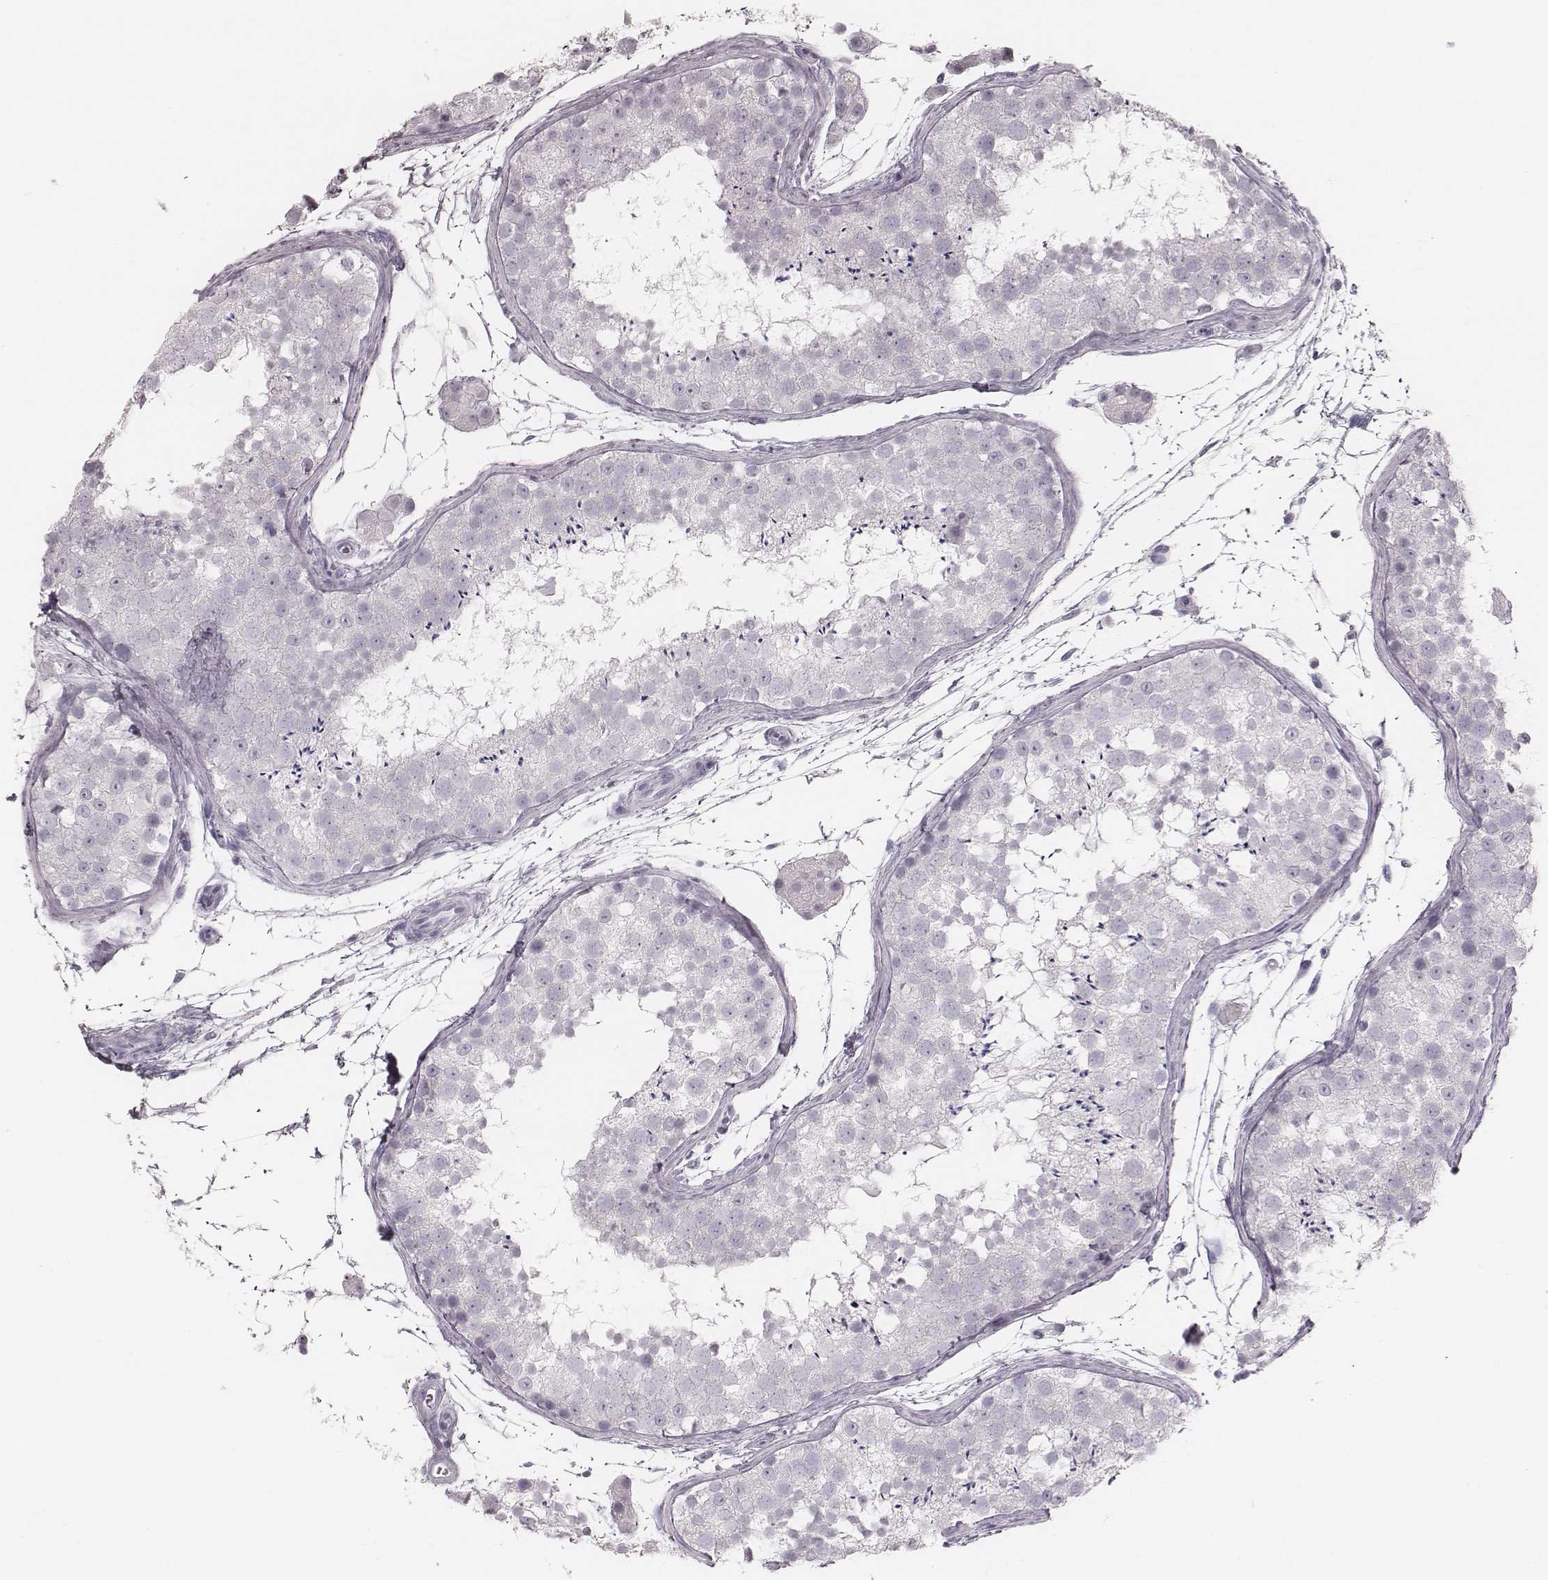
{"staining": {"intensity": "negative", "quantity": "none", "location": "none"}, "tissue": "testis", "cell_type": "Cells in seminiferous ducts", "image_type": "normal", "snomed": [{"axis": "morphology", "description": "Normal tissue, NOS"}, {"axis": "topography", "description": "Testis"}], "caption": "This photomicrograph is of unremarkable testis stained with immunohistochemistry to label a protein in brown with the nuclei are counter-stained blue. There is no positivity in cells in seminiferous ducts. The staining is performed using DAB (3,3'-diaminobenzidine) brown chromogen with nuclei counter-stained in using hematoxylin.", "gene": "ENSG00000285837", "patient": {"sex": "male", "age": 41}}